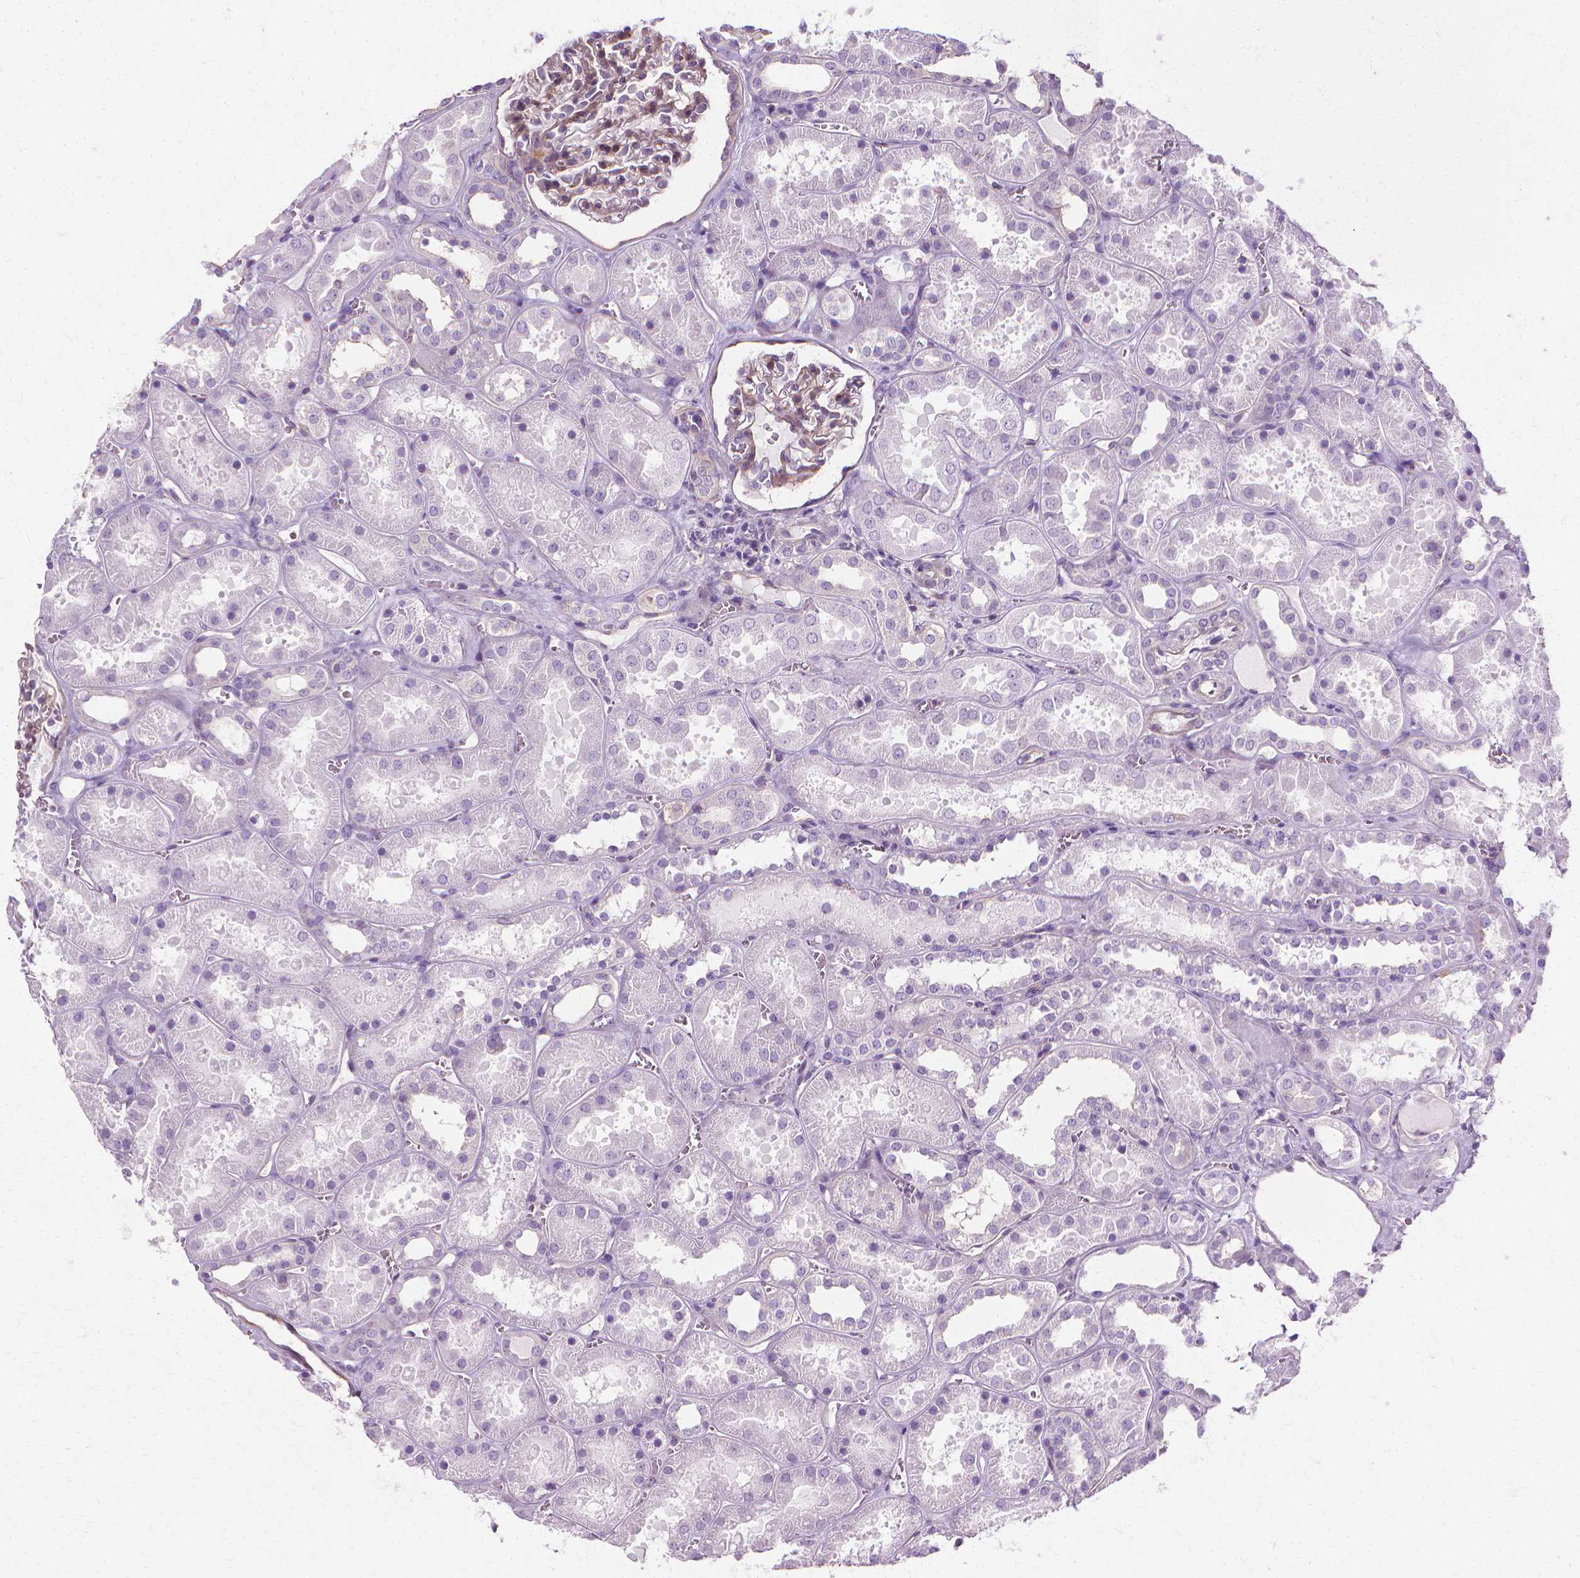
{"staining": {"intensity": "weak", "quantity": "25%-75%", "location": "cytoplasmic/membranous"}, "tissue": "kidney", "cell_type": "Cells in glomeruli", "image_type": "normal", "snomed": [{"axis": "morphology", "description": "Normal tissue, NOS"}, {"axis": "topography", "description": "Kidney"}], "caption": "The photomicrograph demonstrates a brown stain indicating the presence of a protein in the cytoplasmic/membranous of cells in glomeruli in kidney. Using DAB (brown) and hematoxylin (blue) stains, captured at high magnification using brightfield microscopy.", "gene": "CFAP157", "patient": {"sex": "female", "age": 41}}